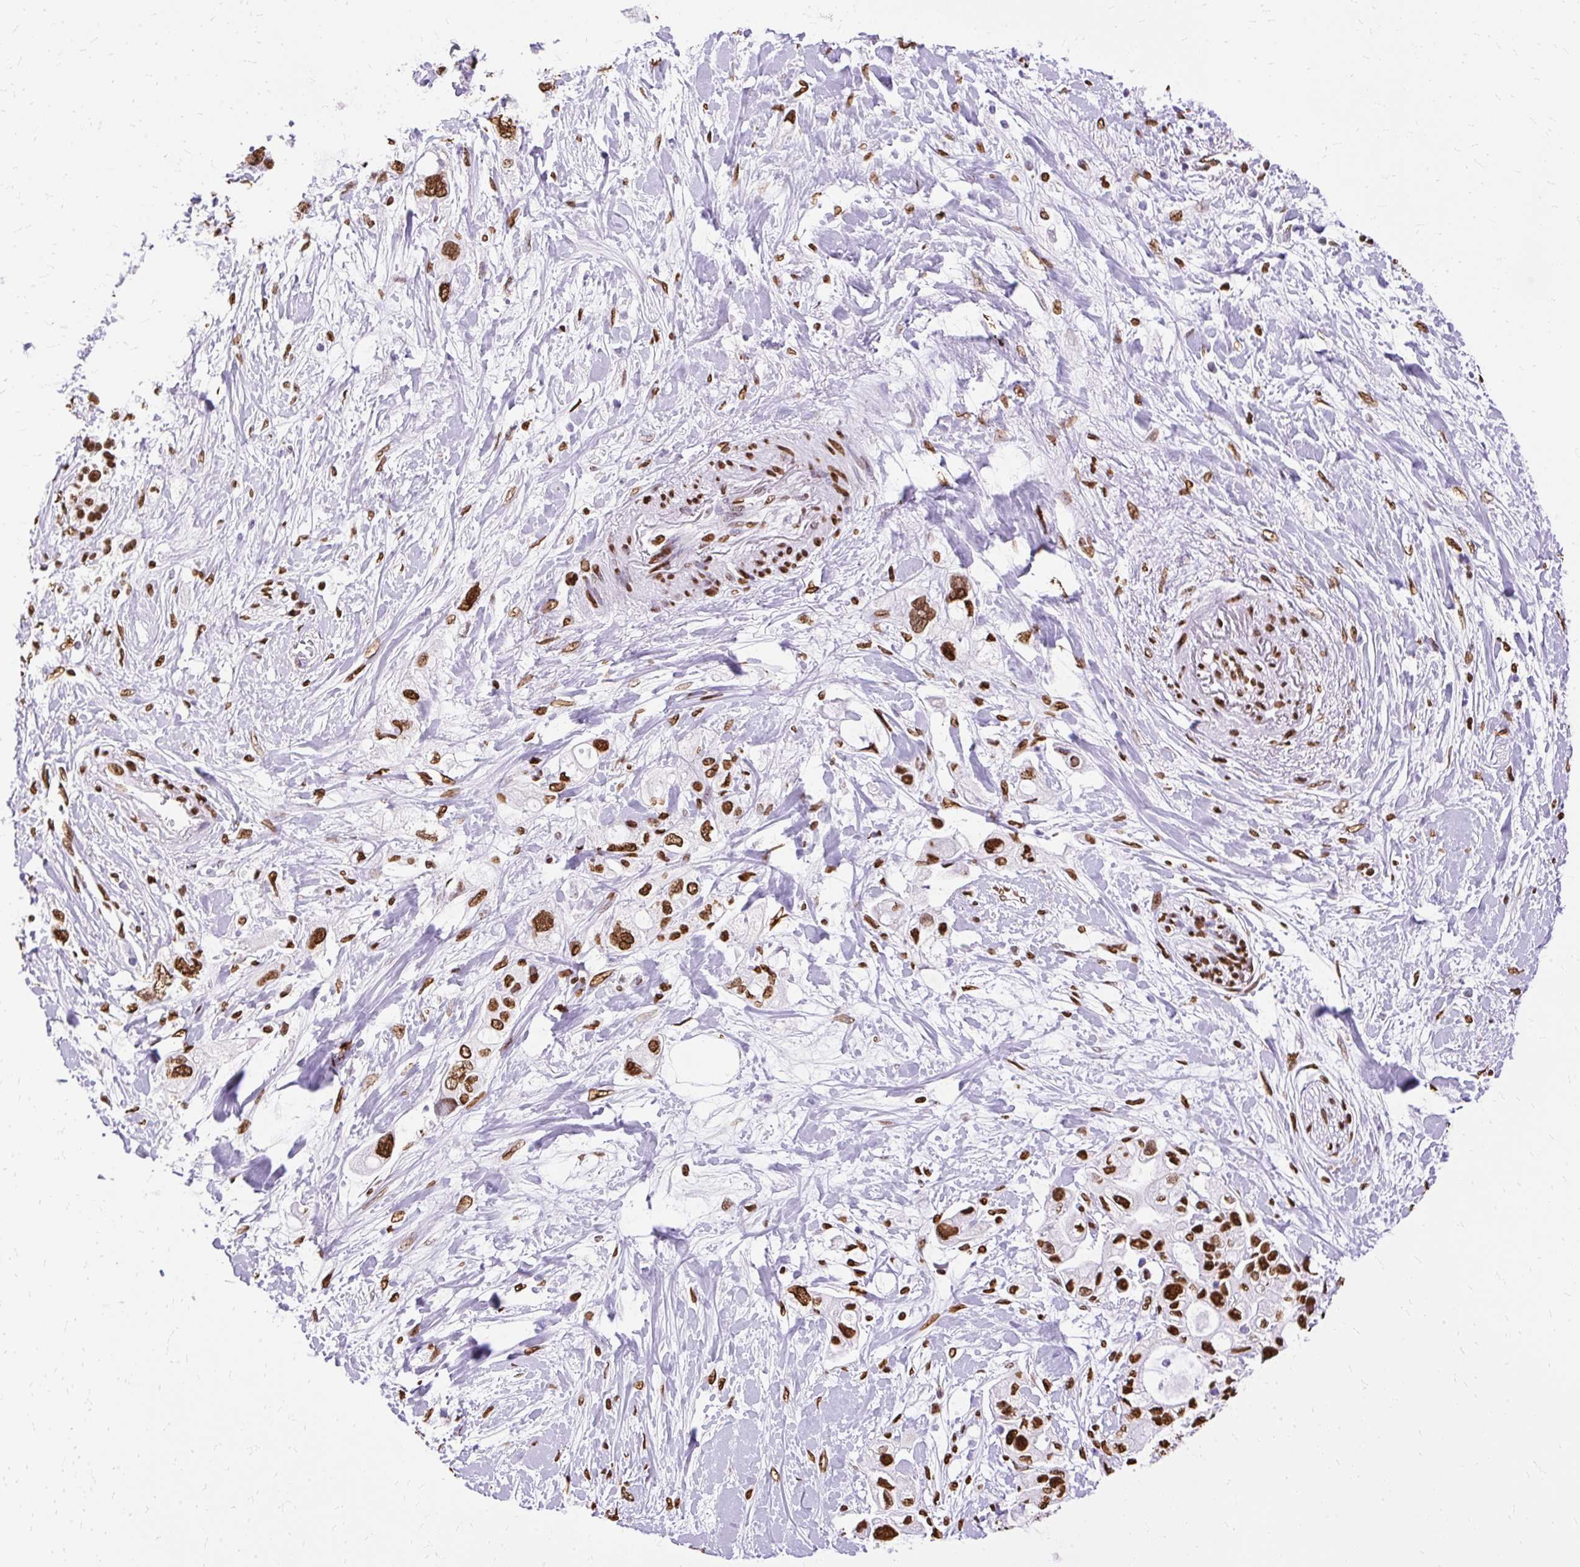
{"staining": {"intensity": "strong", "quantity": ">75%", "location": "nuclear"}, "tissue": "pancreatic cancer", "cell_type": "Tumor cells", "image_type": "cancer", "snomed": [{"axis": "morphology", "description": "Adenocarcinoma, NOS"}, {"axis": "topography", "description": "Pancreas"}], "caption": "IHC histopathology image of neoplastic tissue: human pancreatic cancer stained using immunohistochemistry (IHC) exhibits high levels of strong protein expression localized specifically in the nuclear of tumor cells, appearing as a nuclear brown color.", "gene": "TMEM184C", "patient": {"sex": "female", "age": 56}}